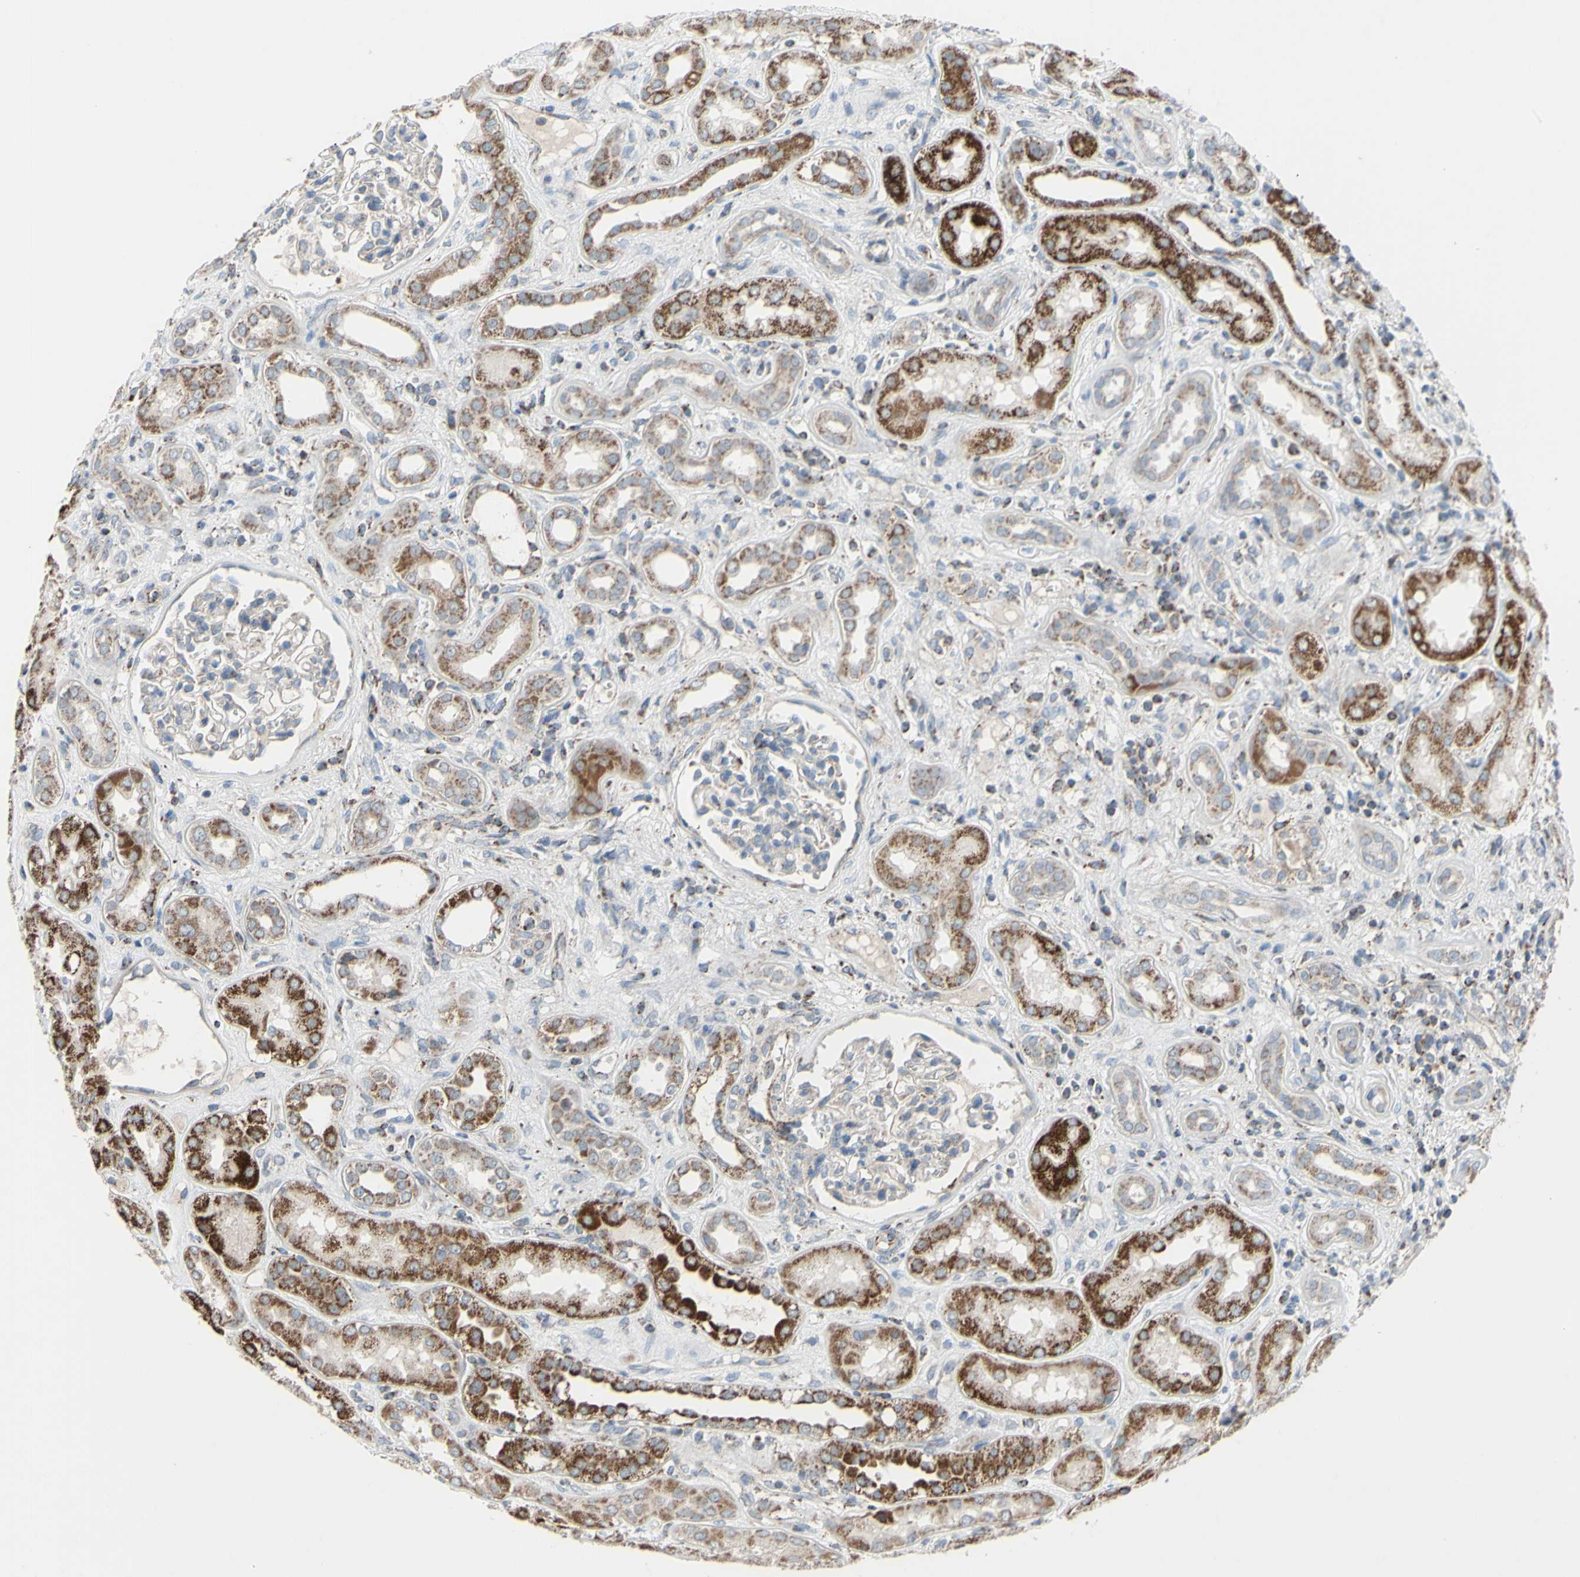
{"staining": {"intensity": "weak", "quantity": "<25%", "location": "cytoplasmic/membranous"}, "tissue": "kidney", "cell_type": "Cells in glomeruli", "image_type": "normal", "snomed": [{"axis": "morphology", "description": "Normal tissue, NOS"}, {"axis": "topography", "description": "Kidney"}], "caption": "Cells in glomeruli show no significant protein expression in normal kidney. (Brightfield microscopy of DAB immunohistochemistry (IHC) at high magnification).", "gene": "GLT8D1", "patient": {"sex": "male", "age": 59}}